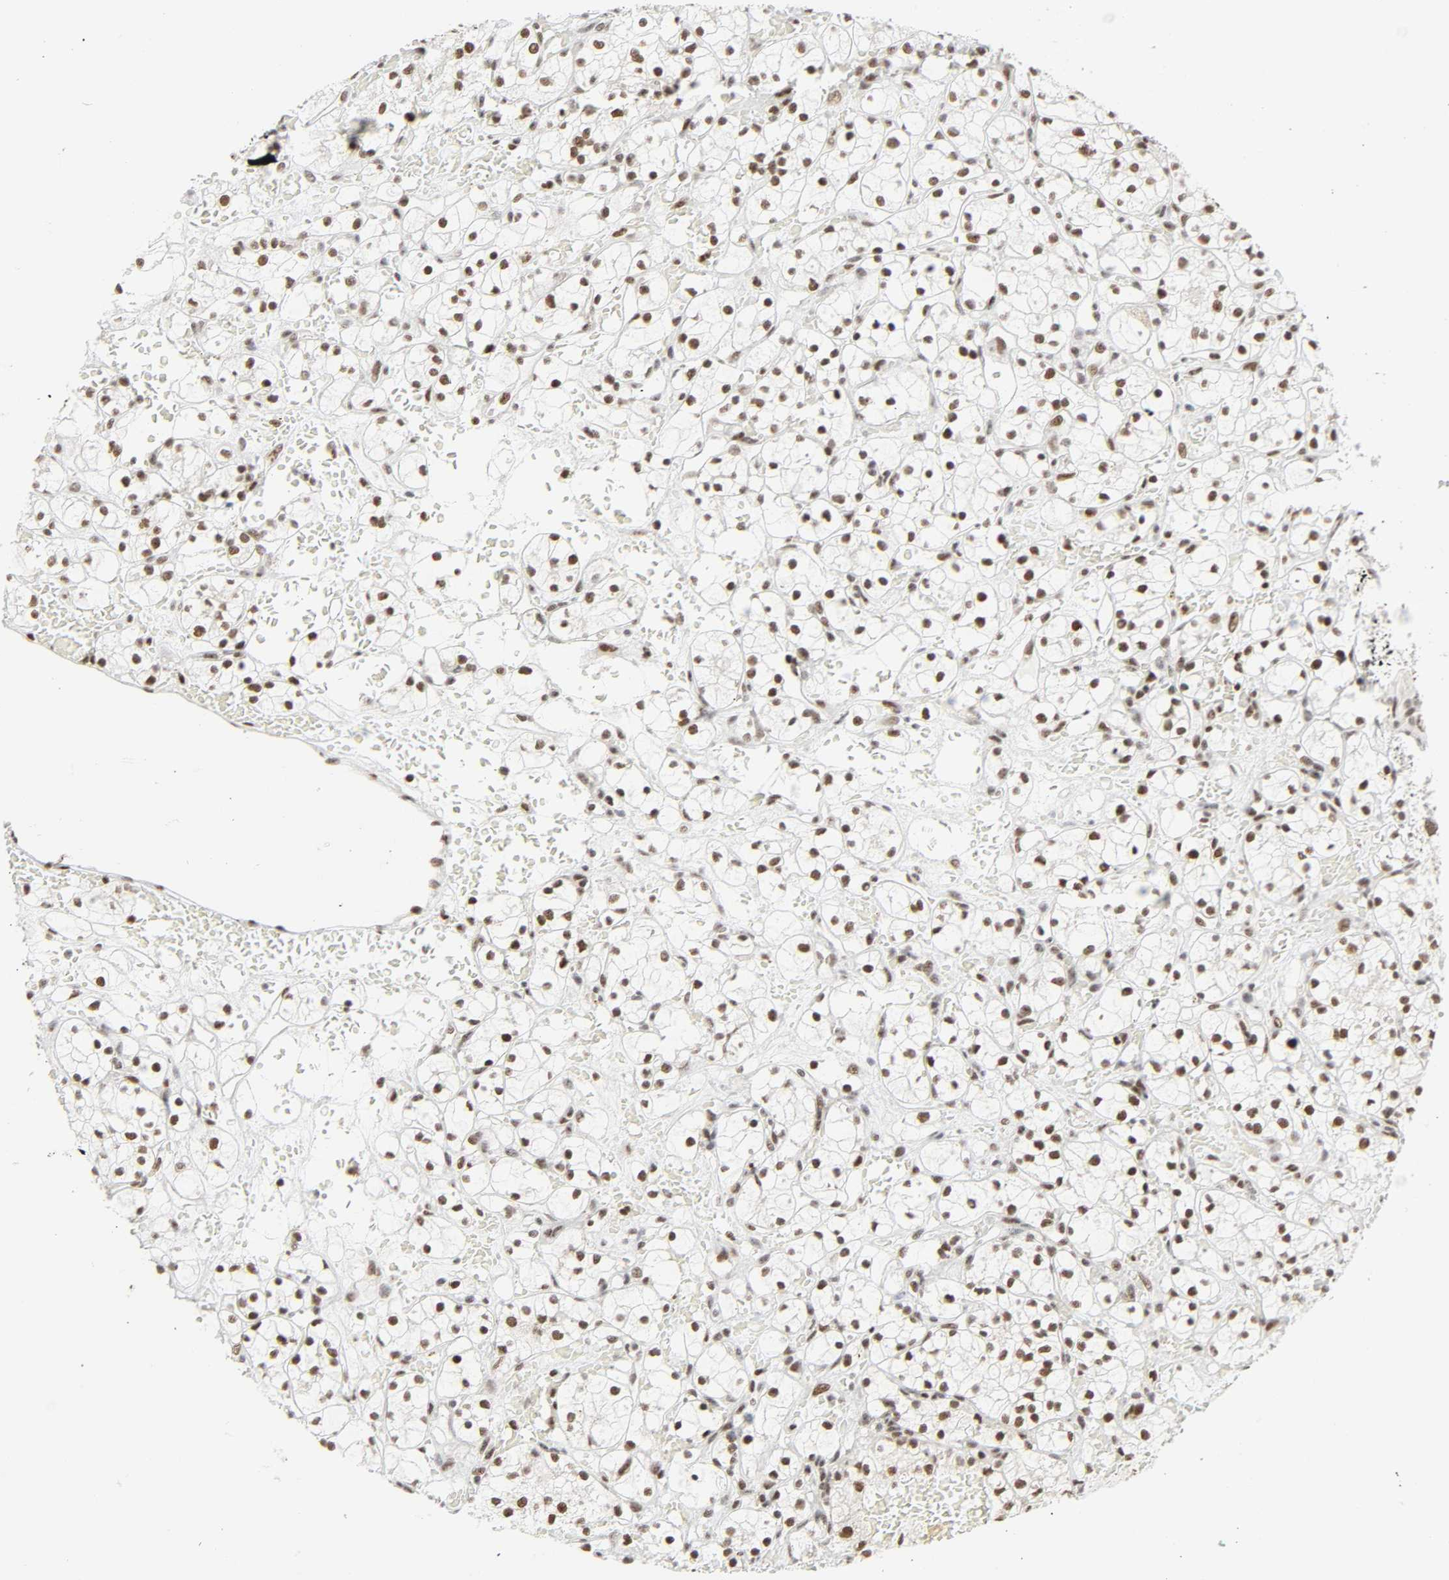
{"staining": {"intensity": "moderate", "quantity": ">75%", "location": "nuclear"}, "tissue": "renal cancer", "cell_type": "Tumor cells", "image_type": "cancer", "snomed": [{"axis": "morphology", "description": "Adenocarcinoma, NOS"}, {"axis": "topography", "description": "Kidney"}], "caption": "Protein expression analysis of human renal cancer reveals moderate nuclear positivity in approximately >75% of tumor cells.", "gene": "CDK7", "patient": {"sex": "female", "age": 60}}